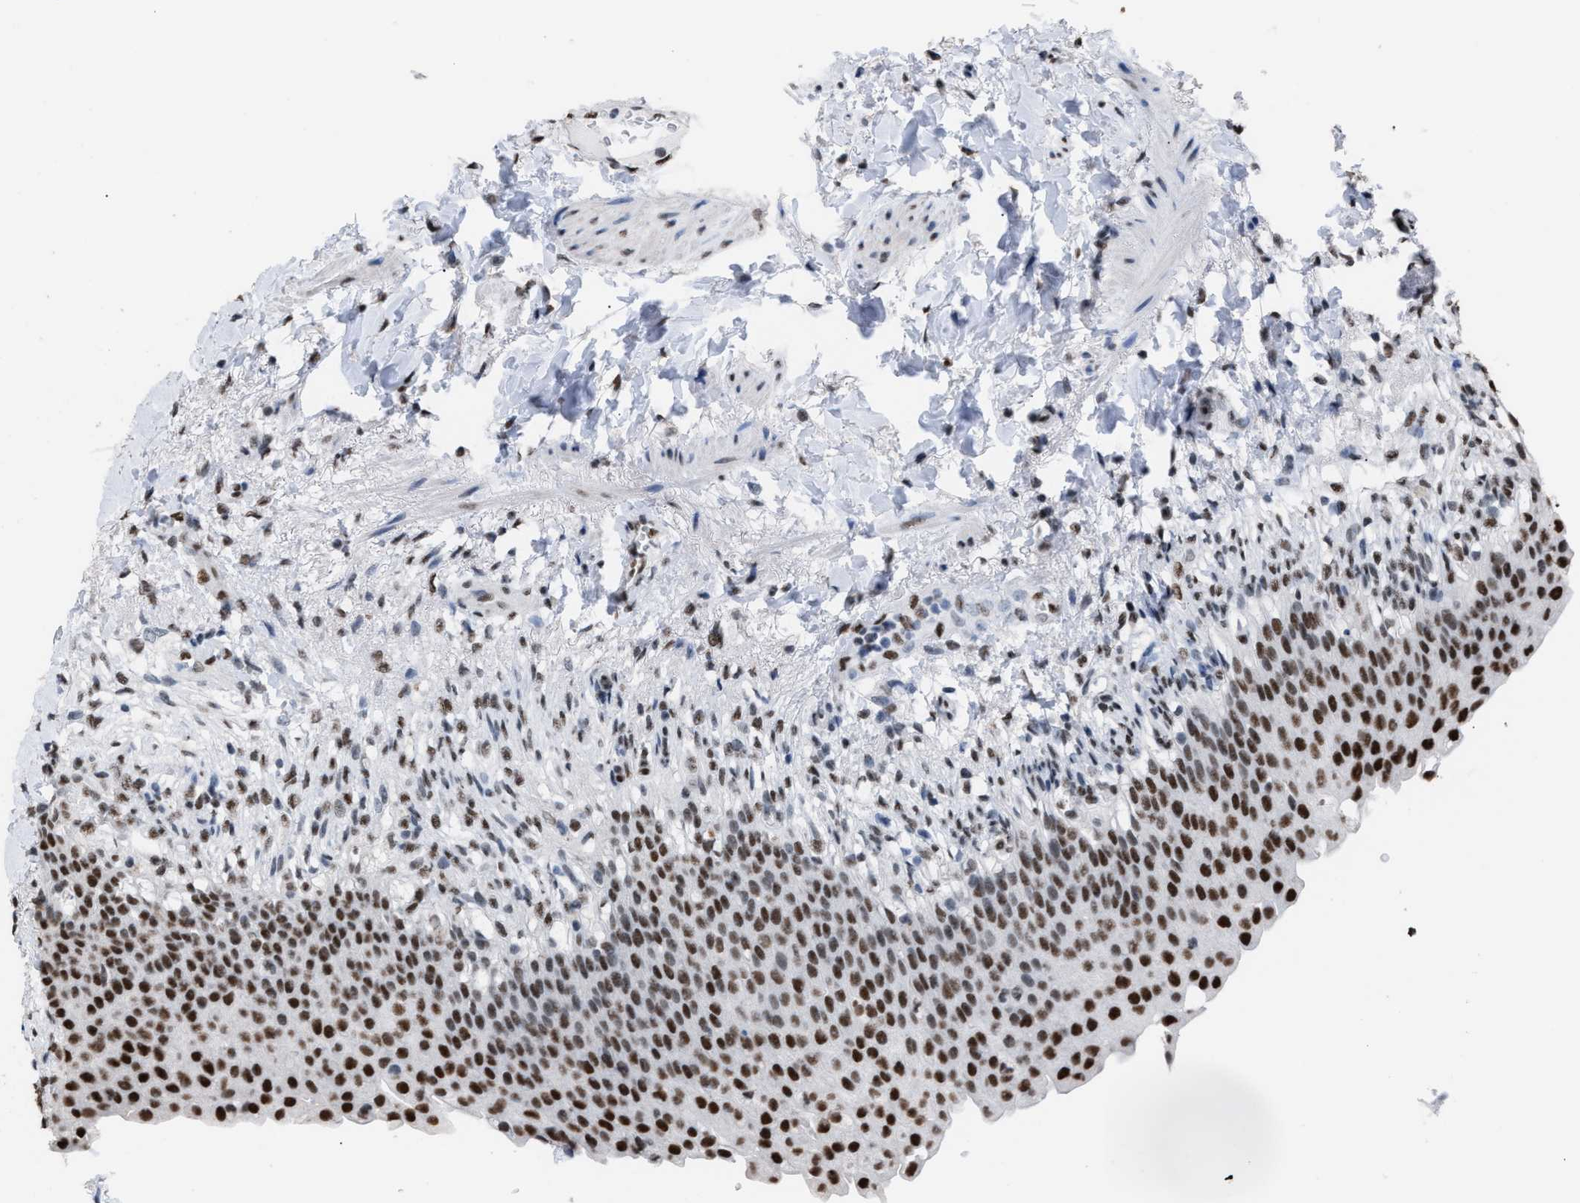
{"staining": {"intensity": "strong", "quantity": ">75%", "location": "nuclear"}, "tissue": "urinary bladder", "cell_type": "Urothelial cells", "image_type": "normal", "snomed": [{"axis": "morphology", "description": "Normal tissue, NOS"}, {"axis": "topography", "description": "Urinary bladder"}], "caption": "Protein staining of benign urinary bladder demonstrates strong nuclear expression in approximately >75% of urothelial cells.", "gene": "CCAR2", "patient": {"sex": "female", "age": 60}}